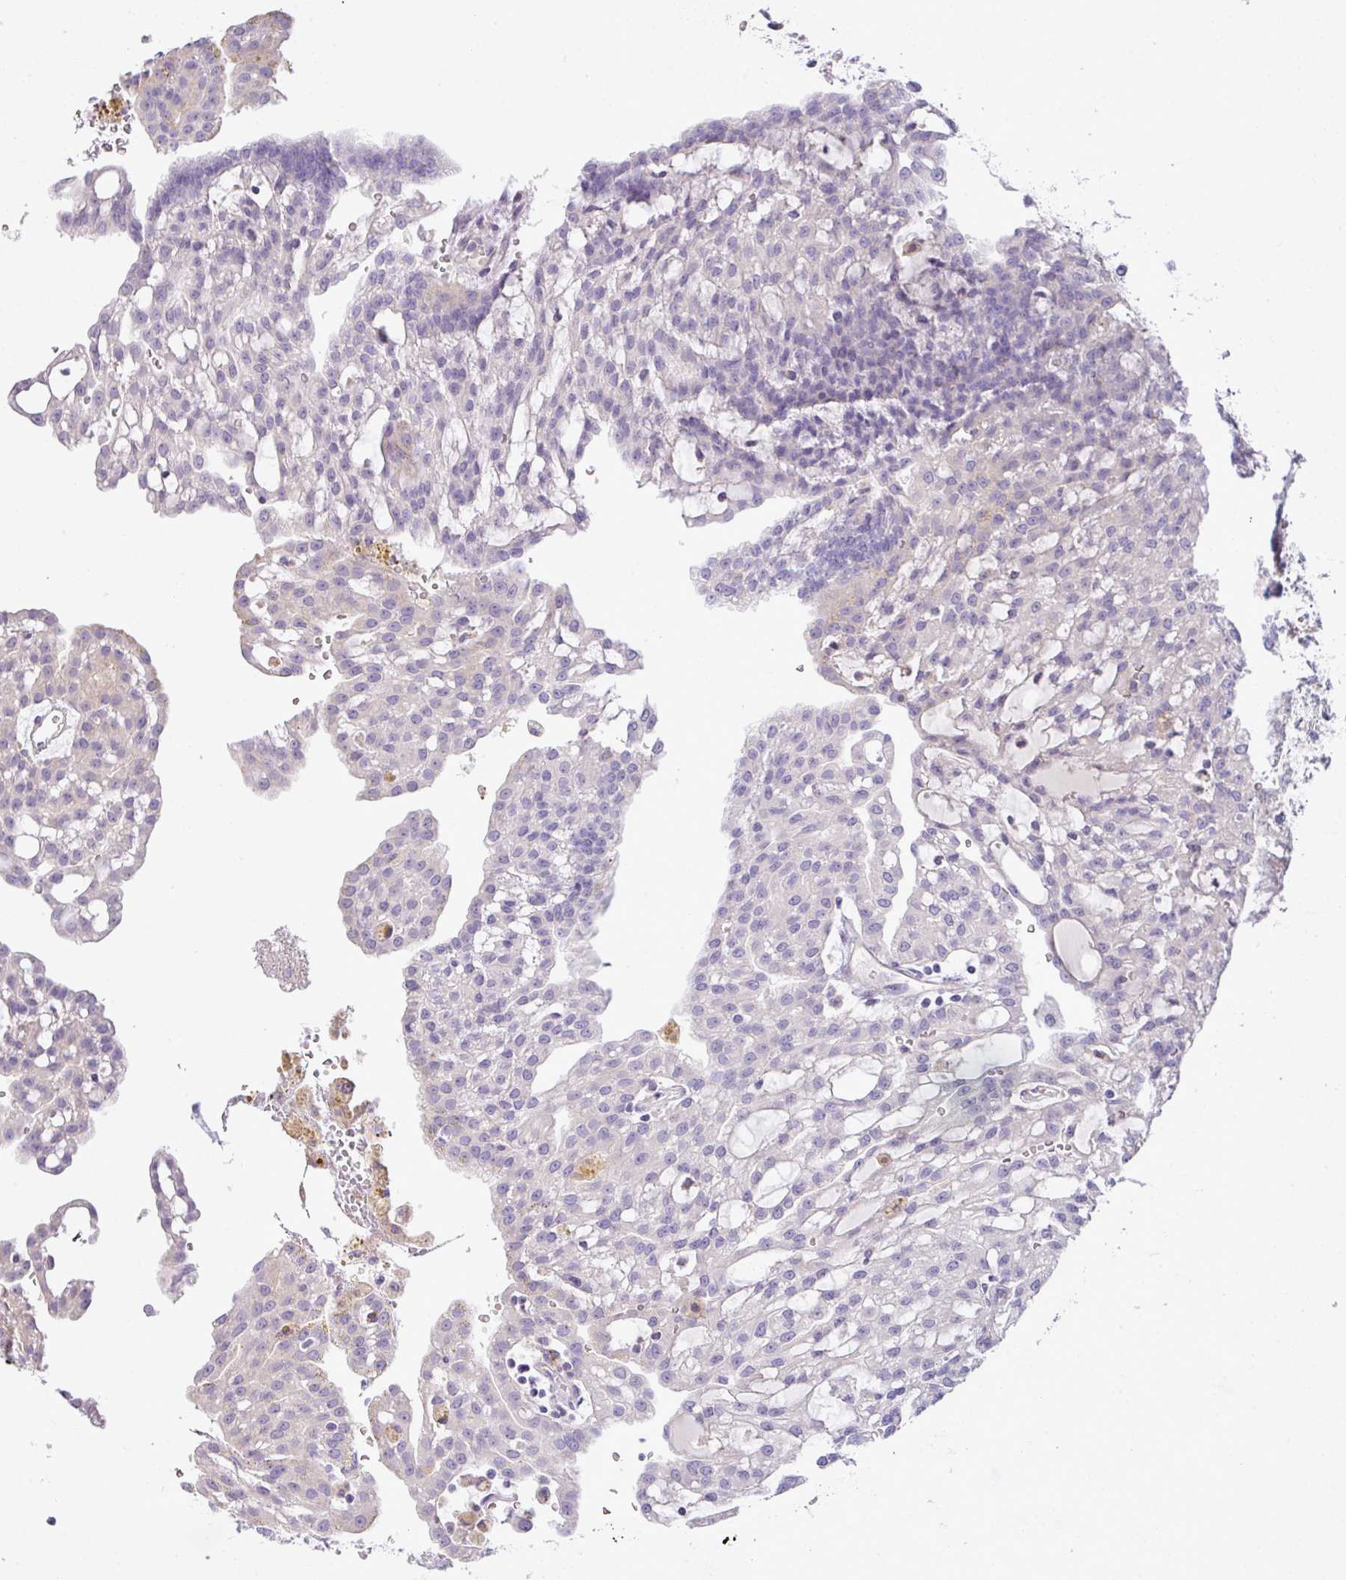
{"staining": {"intensity": "negative", "quantity": "none", "location": "none"}, "tissue": "renal cancer", "cell_type": "Tumor cells", "image_type": "cancer", "snomed": [{"axis": "morphology", "description": "Adenocarcinoma, NOS"}, {"axis": "topography", "description": "Kidney"}], "caption": "Photomicrograph shows no significant protein expression in tumor cells of adenocarcinoma (renal). (DAB (3,3'-diaminobenzidine) immunohistochemistry, high magnification).", "gene": "PIK3R5", "patient": {"sex": "male", "age": 63}}